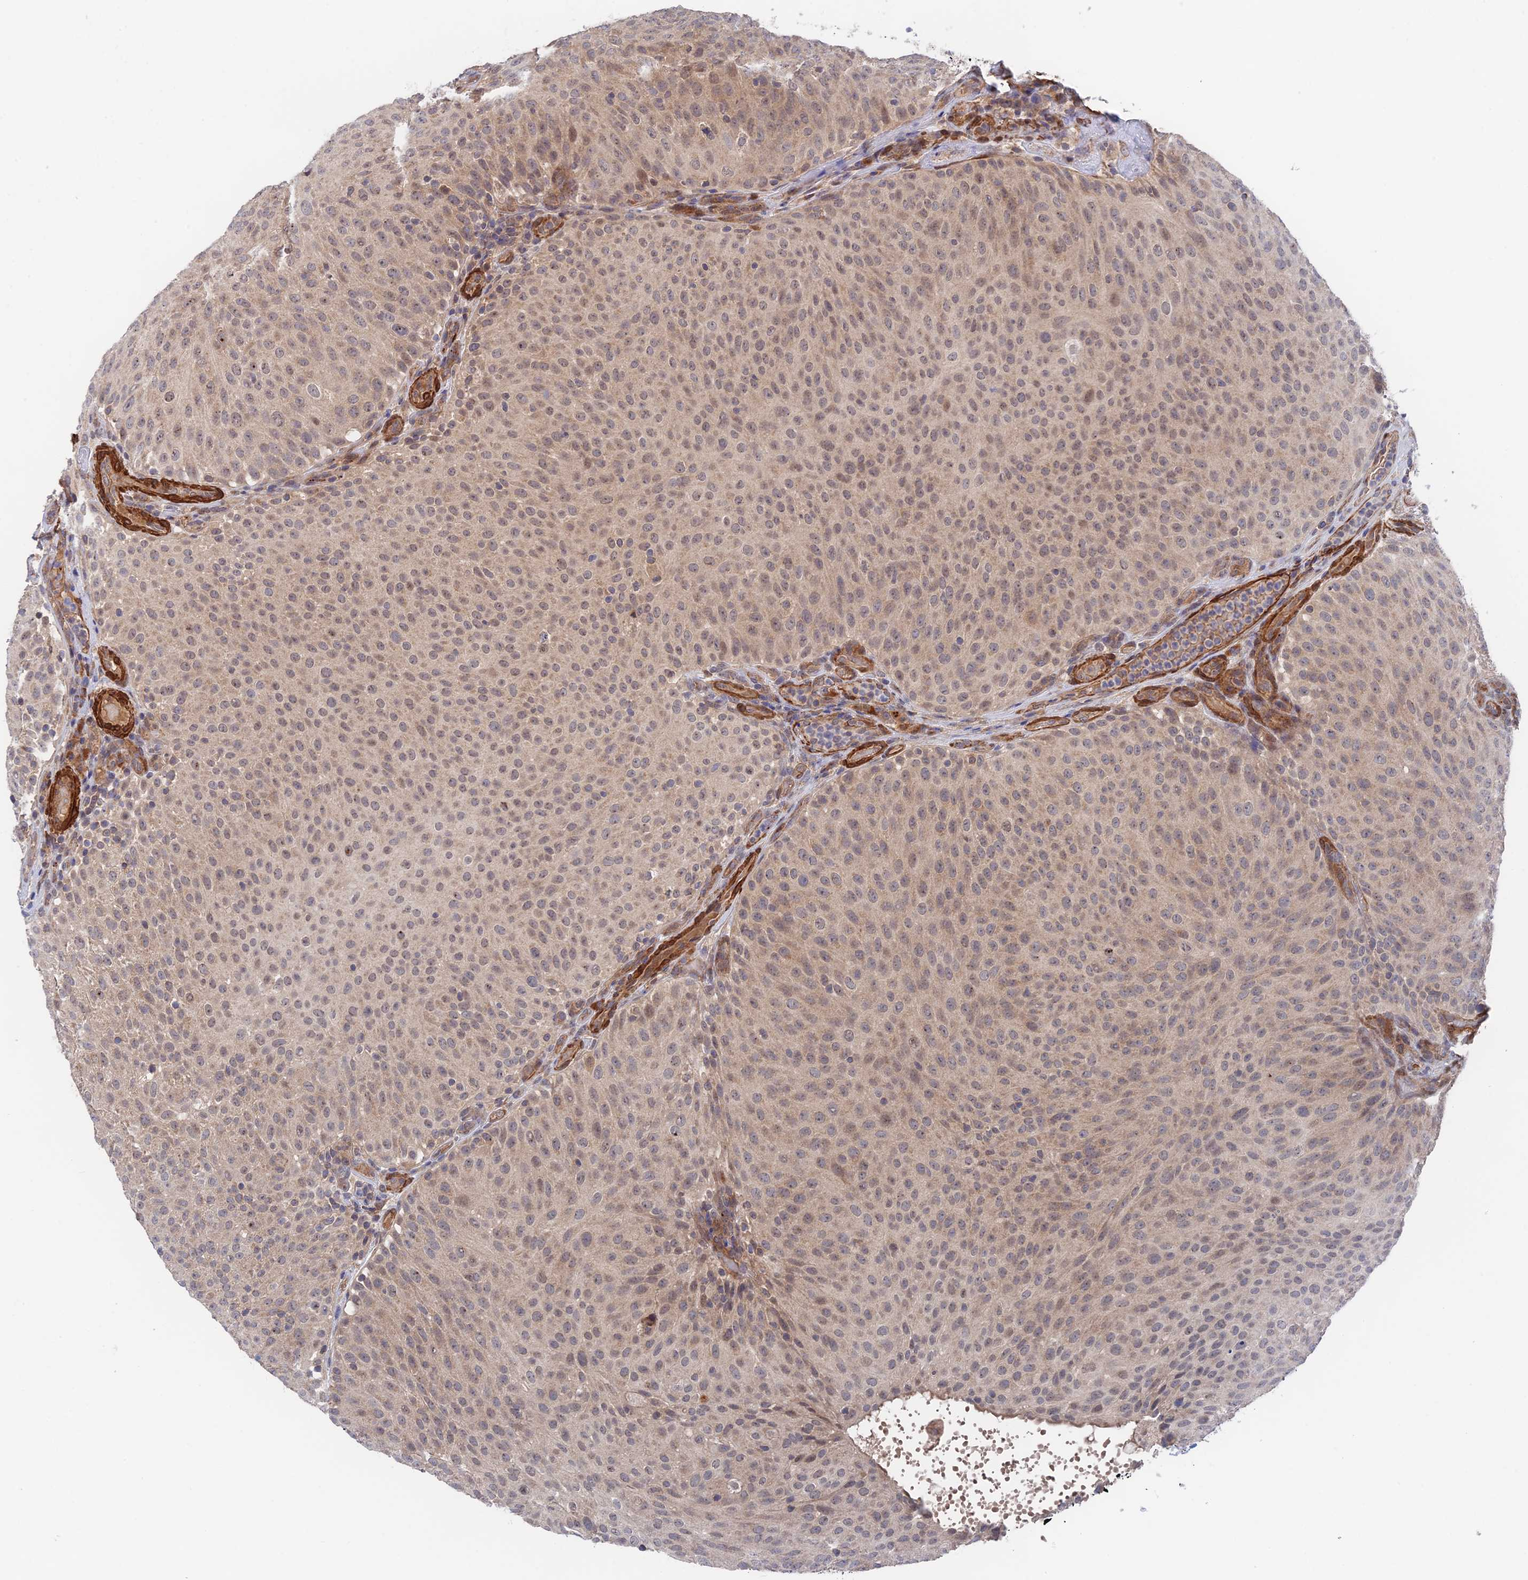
{"staining": {"intensity": "weak", "quantity": ">75%", "location": "cytoplasmic/membranous"}, "tissue": "urothelial cancer", "cell_type": "Tumor cells", "image_type": "cancer", "snomed": [{"axis": "morphology", "description": "Urothelial carcinoma, Low grade"}, {"axis": "topography", "description": "Urinary bladder"}], "caption": "This photomicrograph shows immunohistochemistry (IHC) staining of human low-grade urothelial carcinoma, with low weak cytoplasmic/membranous expression in about >75% of tumor cells.", "gene": "ZNF320", "patient": {"sex": "male", "age": 78}}